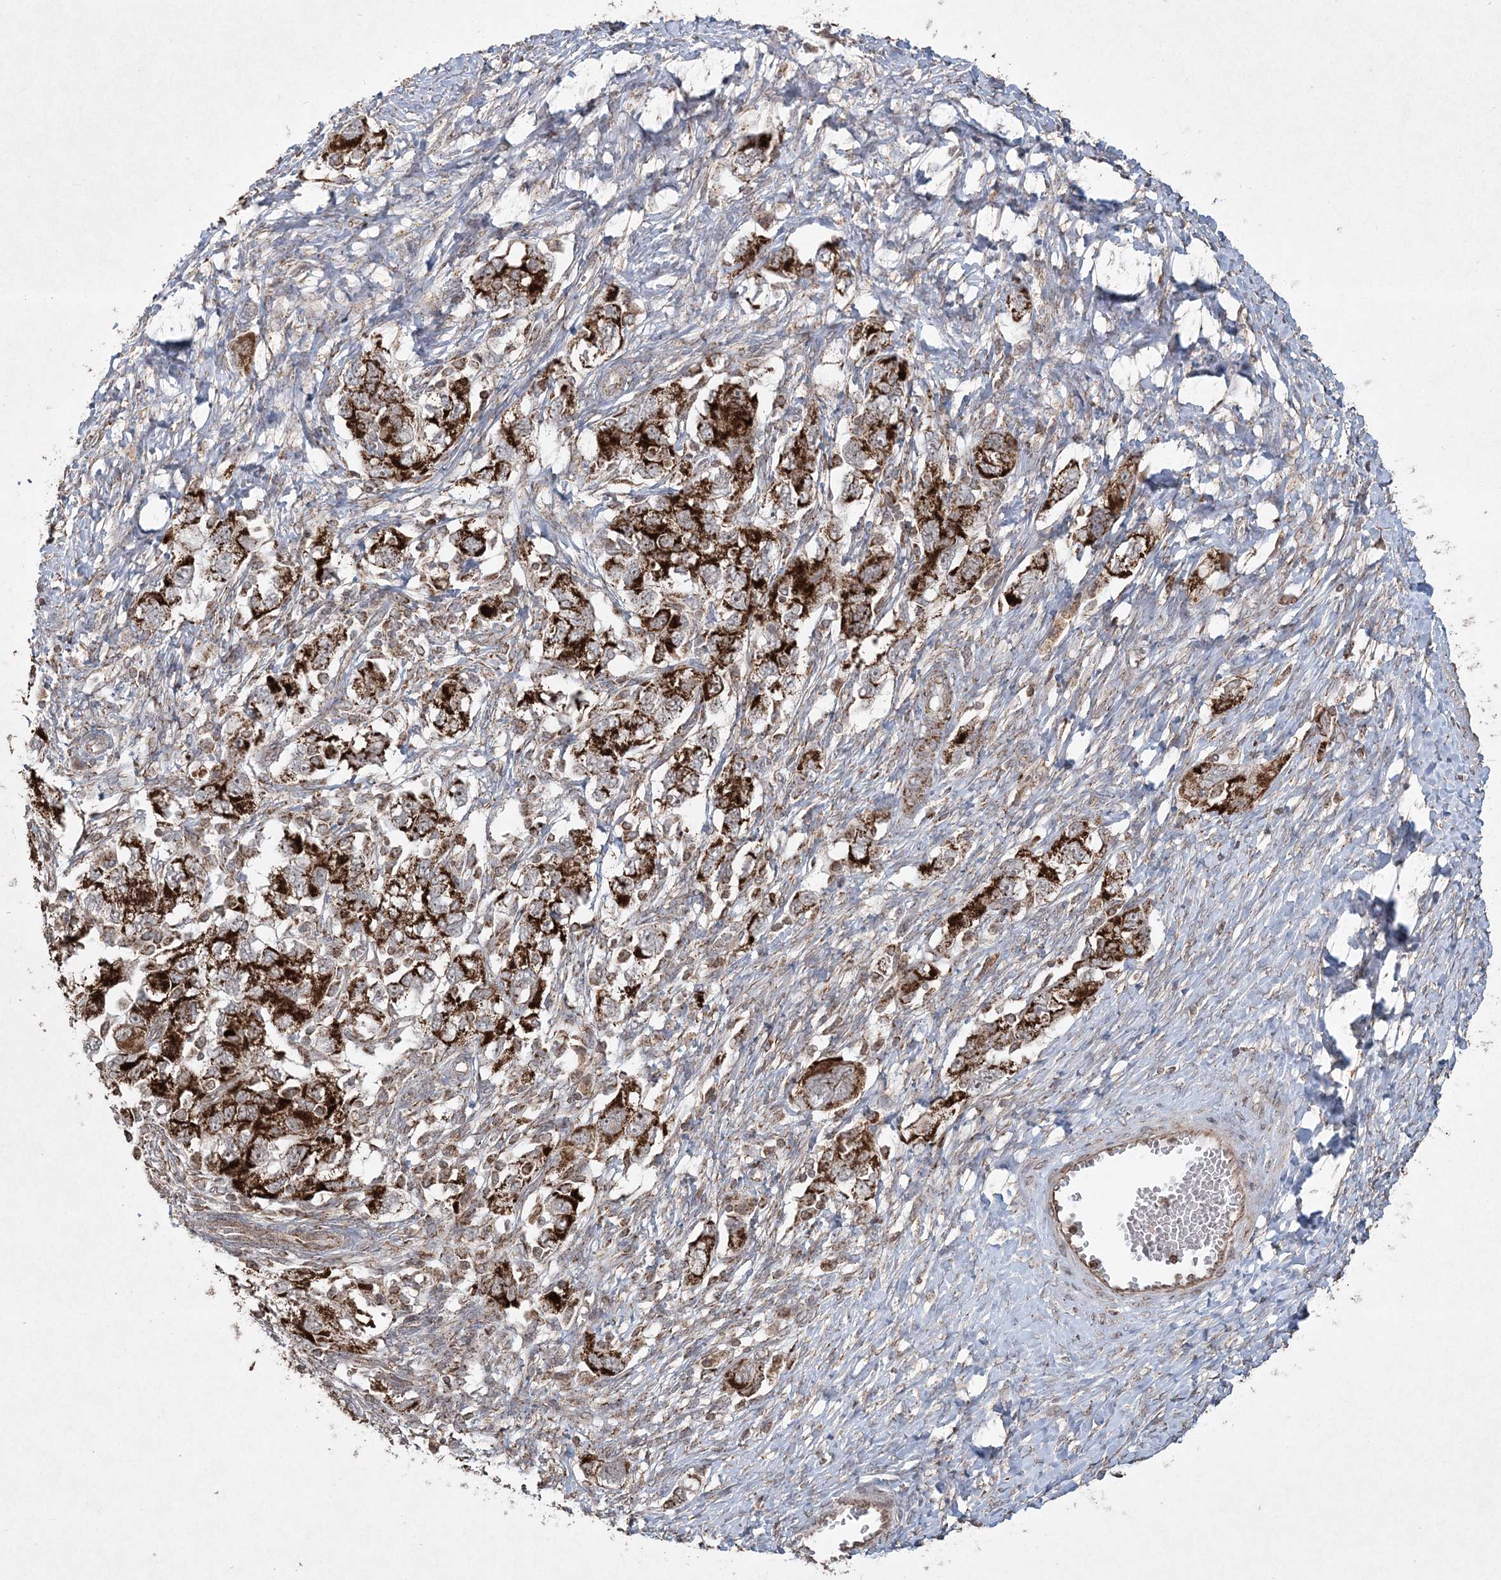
{"staining": {"intensity": "strong", "quantity": ">75%", "location": "cytoplasmic/membranous"}, "tissue": "ovarian cancer", "cell_type": "Tumor cells", "image_type": "cancer", "snomed": [{"axis": "morphology", "description": "Carcinoma, NOS"}, {"axis": "morphology", "description": "Cystadenocarcinoma, serous, NOS"}, {"axis": "topography", "description": "Ovary"}], "caption": "High-magnification brightfield microscopy of ovarian cancer stained with DAB (brown) and counterstained with hematoxylin (blue). tumor cells exhibit strong cytoplasmic/membranous staining is appreciated in approximately>75% of cells.", "gene": "LRPPRC", "patient": {"sex": "female", "age": 69}}